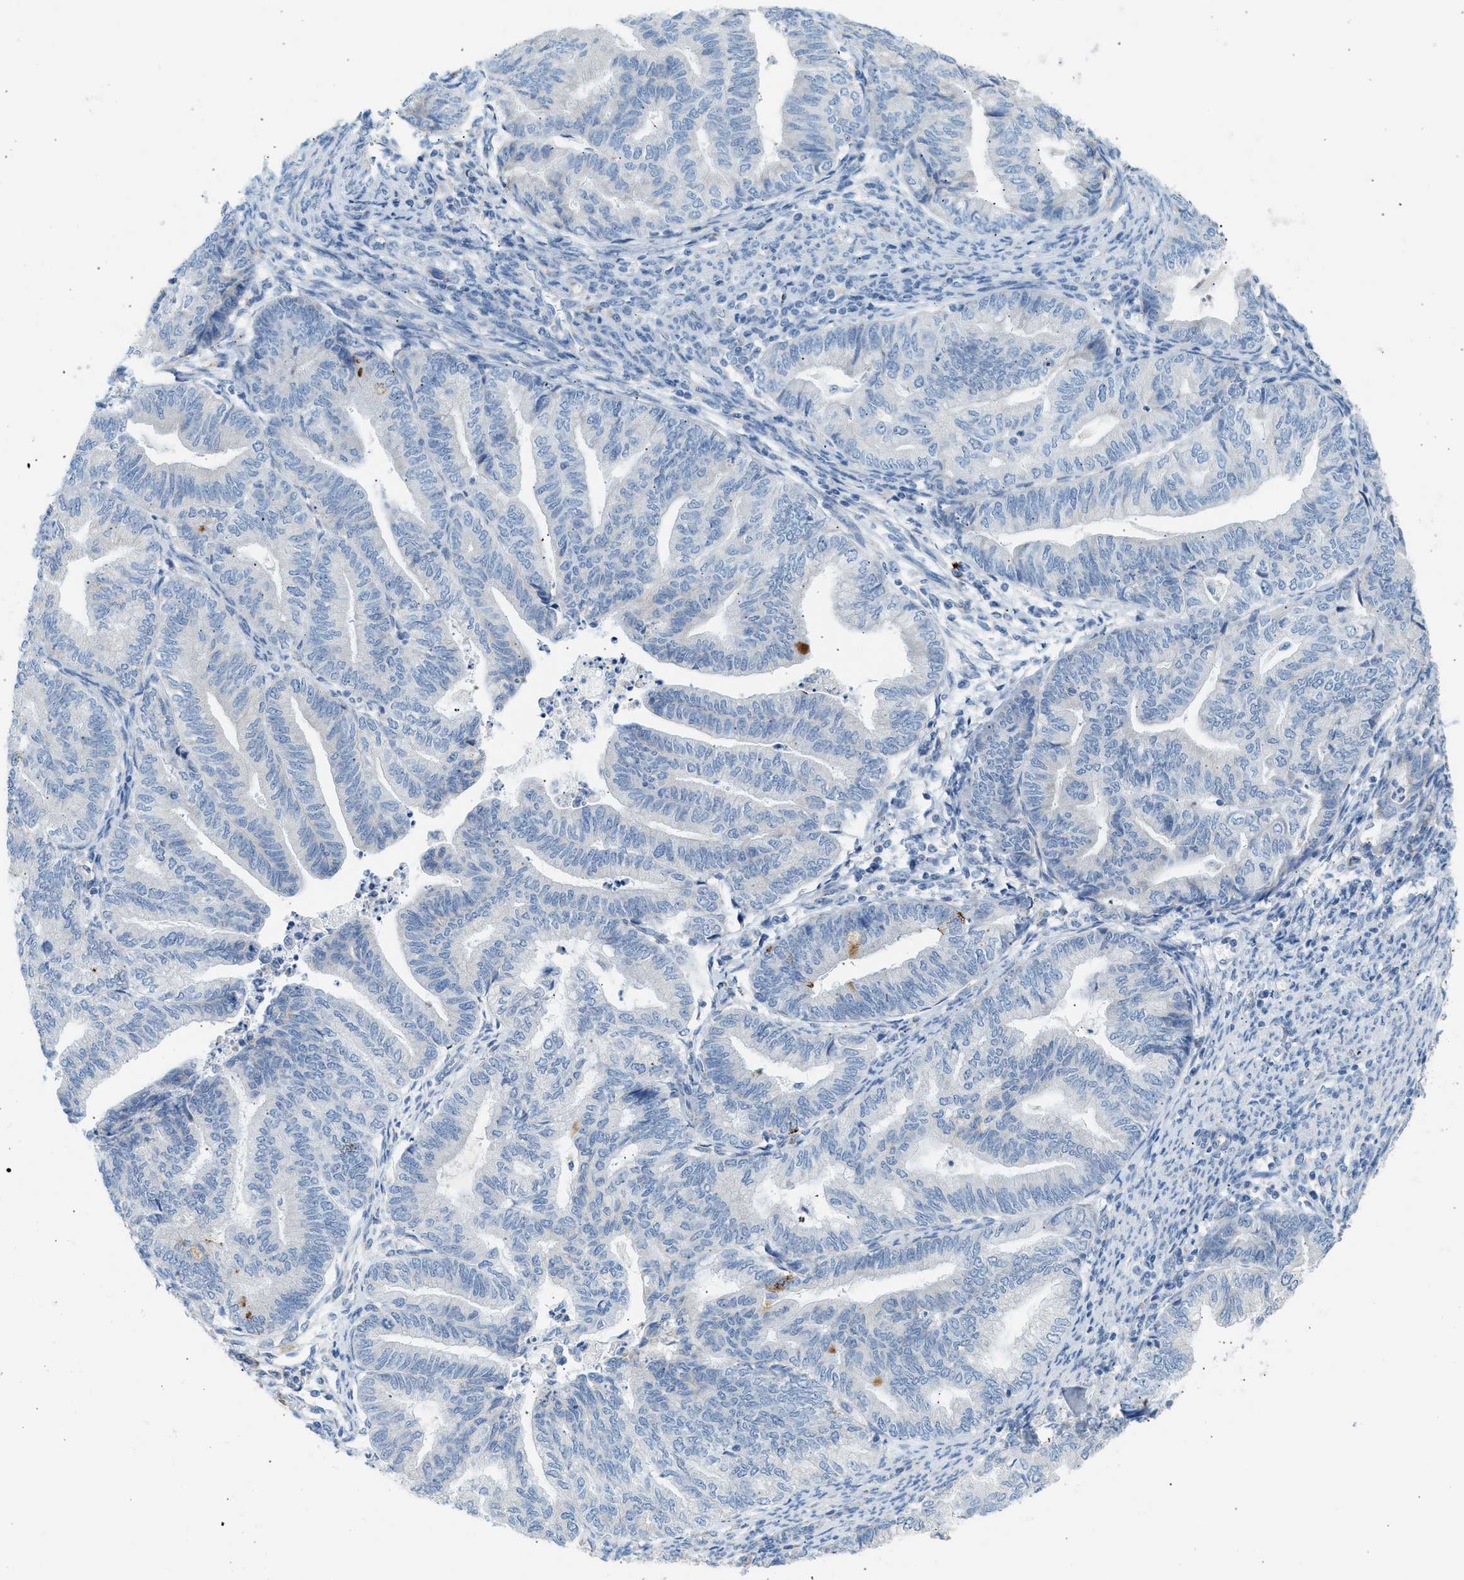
{"staining": {"intensity": "negative", "quantity": "none", "location": "none"}, "tissue": "endometrial cancer", "cell_type": "Tumor cells", "image_type": "cancer", "snomed": [{"axis": "morphology", "description": "Adenocarcinoma, NOS"}, {"axis": "topography", "description": "Endometrium"}], "caption": "Photomicrograph shows no significant protein positivity in tumor cells of endometrial cancer (adenocarcinoma). (DAB immunohistochemistry (IHC), high magnification).", "gene": "NDUFS8", "patient": {"sex": "female", "age": 79}}